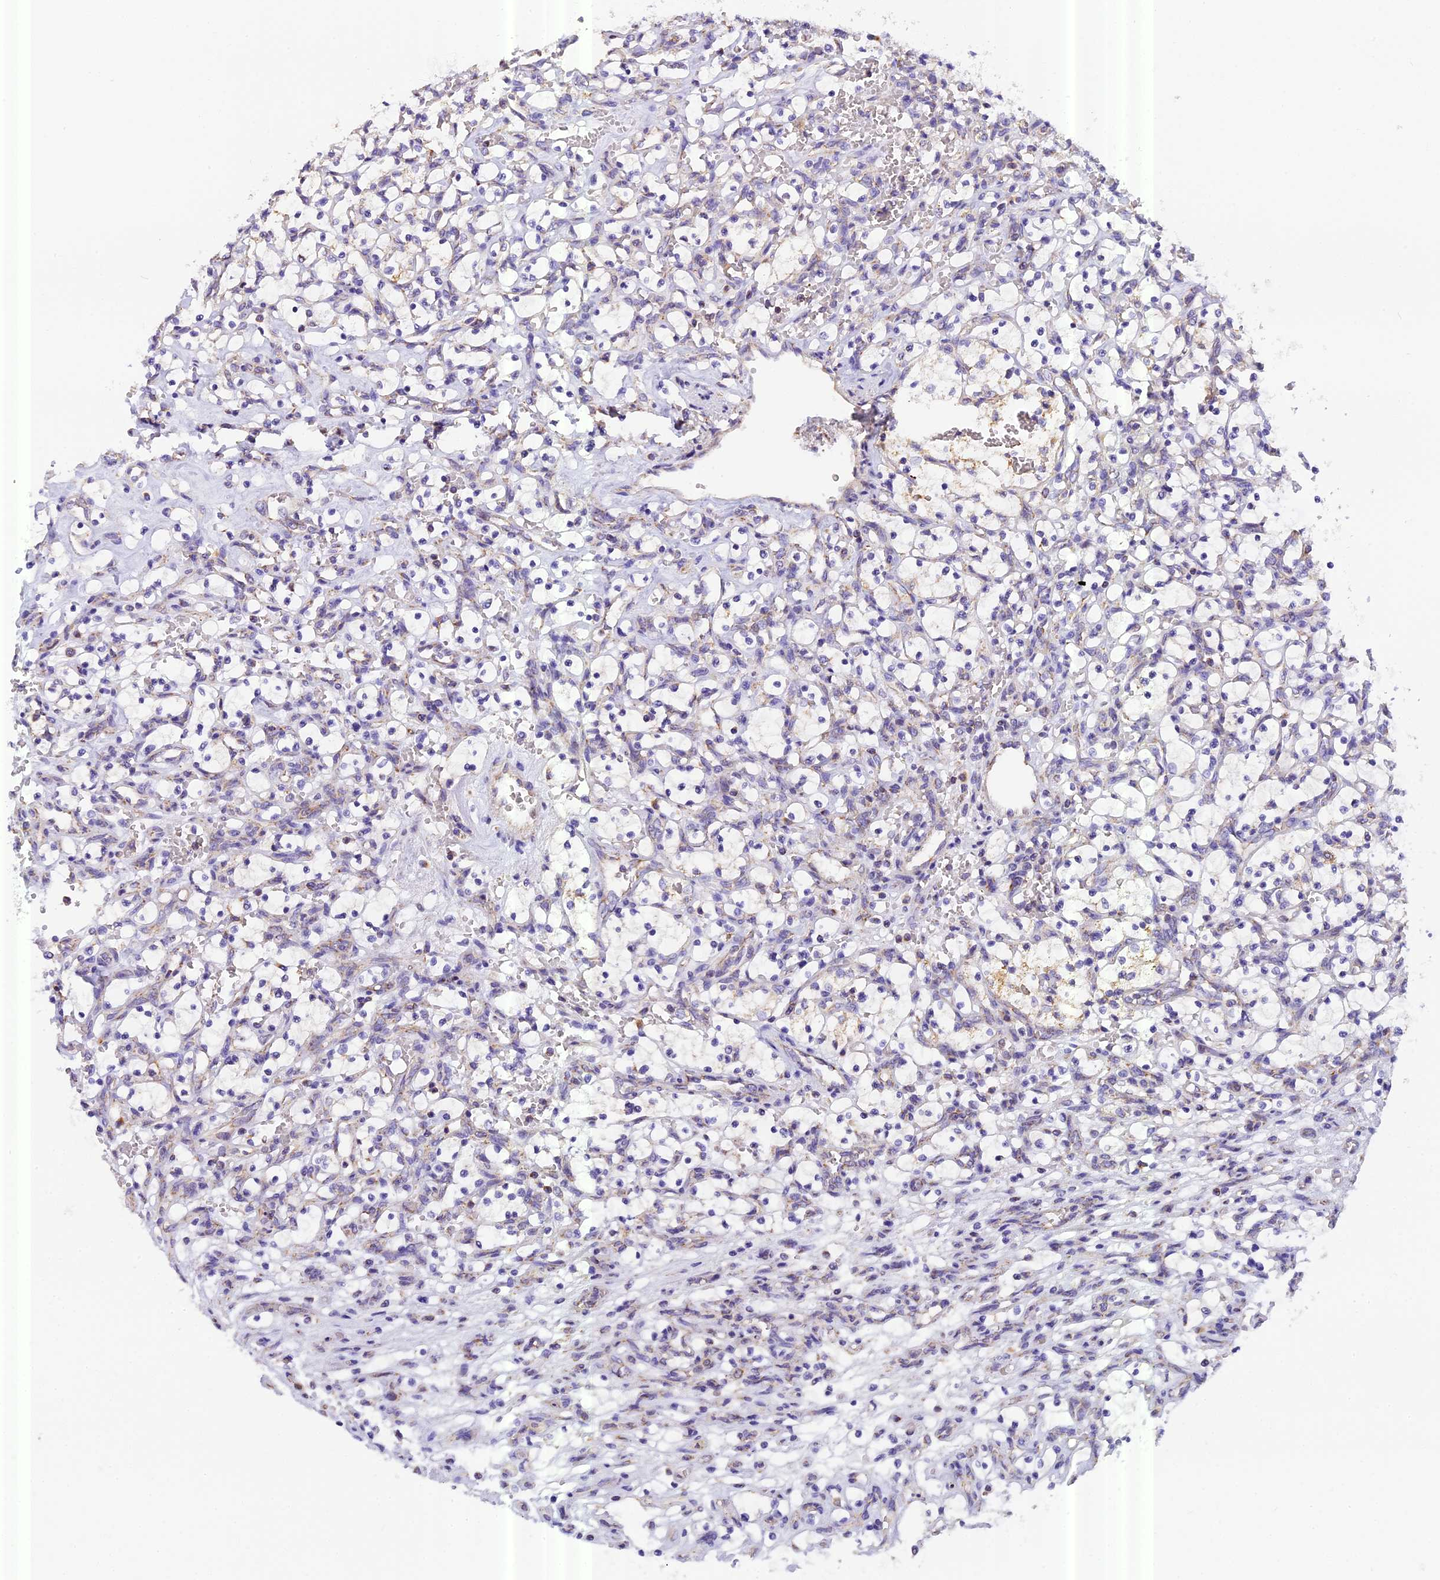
{"staining": {"intensity": "negative", "quantity": "none", "location": "none"}, "tissue": "renal cancer", "cell_type": "Tumor cells", "image_type": "cancer", "snomed": [{"axis": "morphology", "description": "Adenocarcinoma, NOS"}, {"axis": "topography", "description": "Kidney"}], "caption": "Immunohistochemical staining of human adenocarcinoma (renal) reveals no significant staining in tumor cells.", "gene": "MGME1", "patient": {"sex": "female", "age": 69}}